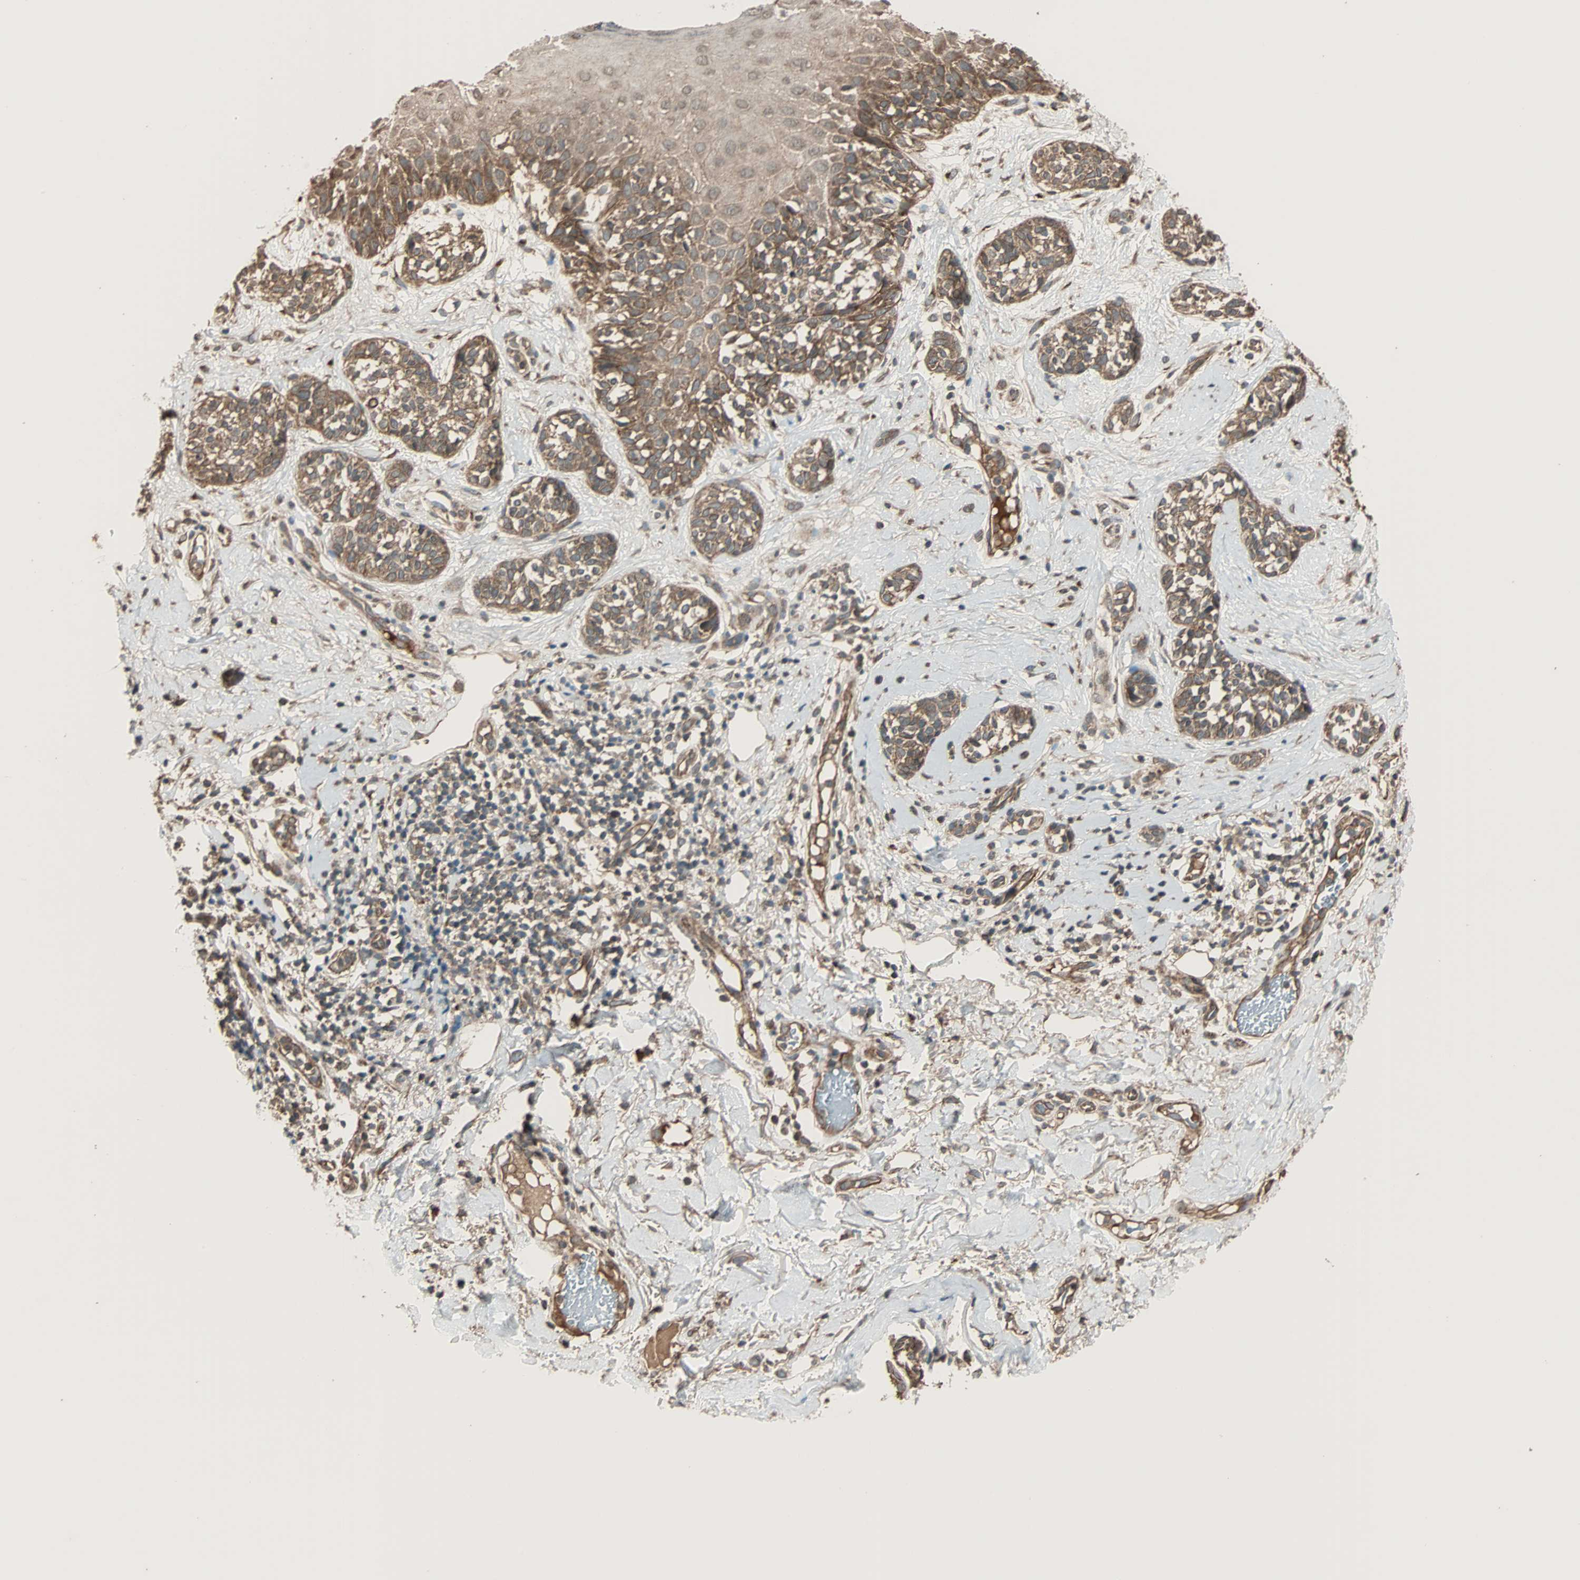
{"staining": {"intensity": "moderate", "quantity": ">75%", "location": "cytoplasmic/membranous"}, "tissue": "melanoma", "cell_type": "Tumor cells", "image_type": "cancer", "snomed": [{"axis": "morphology", "description": "Malignant melanoma, NOS"}, {"axis": "topography", "description": "Skin"}], "caption": "Immunohistochemistry image of human melanoma stained for a protein (brown), which demonstrates medium levels of moderate cytoplasmic/membranous expression in about >75% of tumor cells.", "gene": "MAP3K21", "patient": {"sex": "male", "age": 64}}